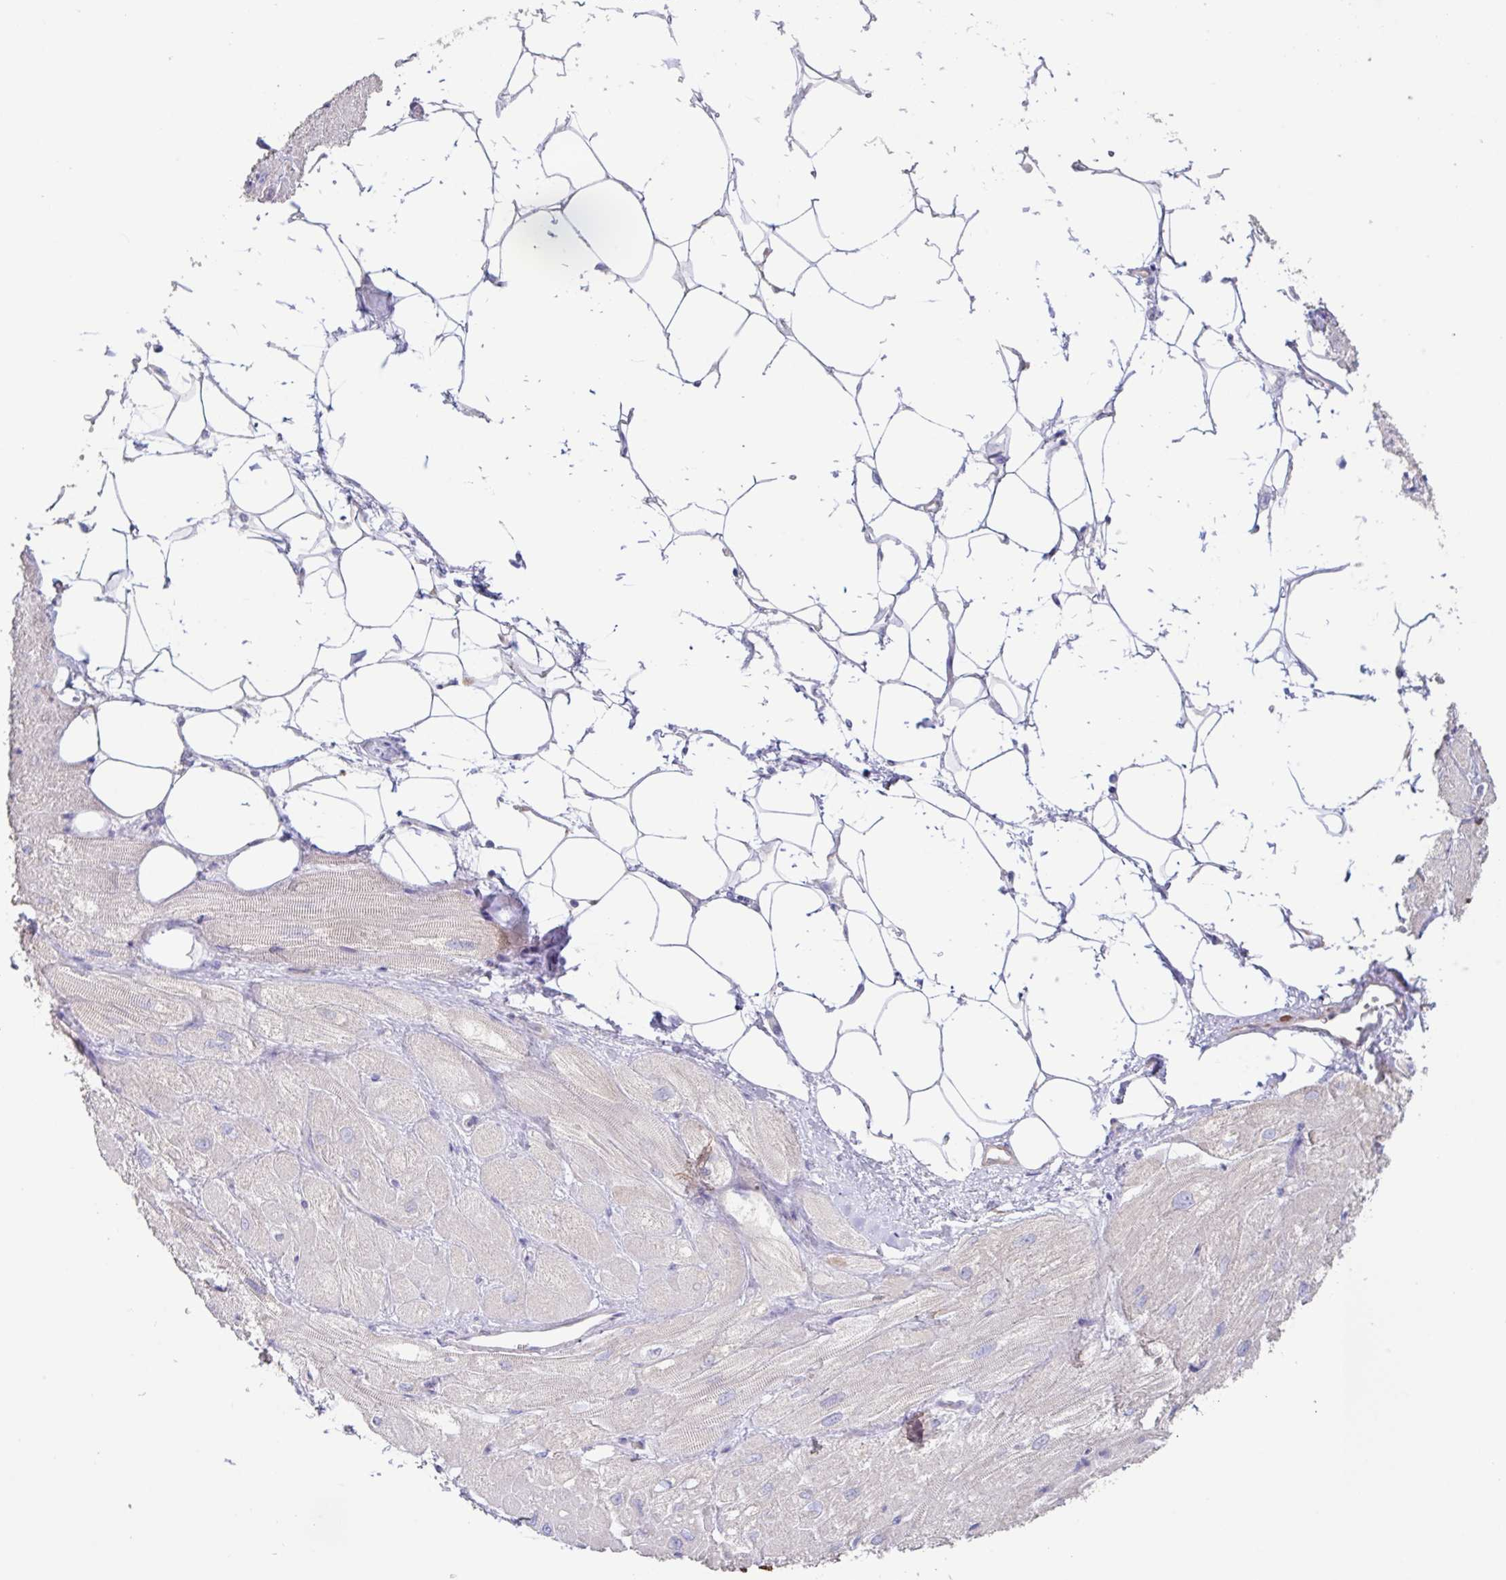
{"staining": {"intensity": "negative", "quantity": "none", "location": "none"}, "tissue": "heart muscle", "cell_type": "Cardiomyocytes", "image_type": "normal", "snomed": [{"axis": "morphology", "description": "Normal tissue, NOS"}, {"axis": "topography", "description": "Heart"}], "caption": "High power microscopy histopathology image of an immunohistochemistry histopathology image of unremarkable heart muscle, revealing no significant expression in cardiomyocytes.", "gene": "PYGM", "patient": {"sex": "male", "age": 62}}